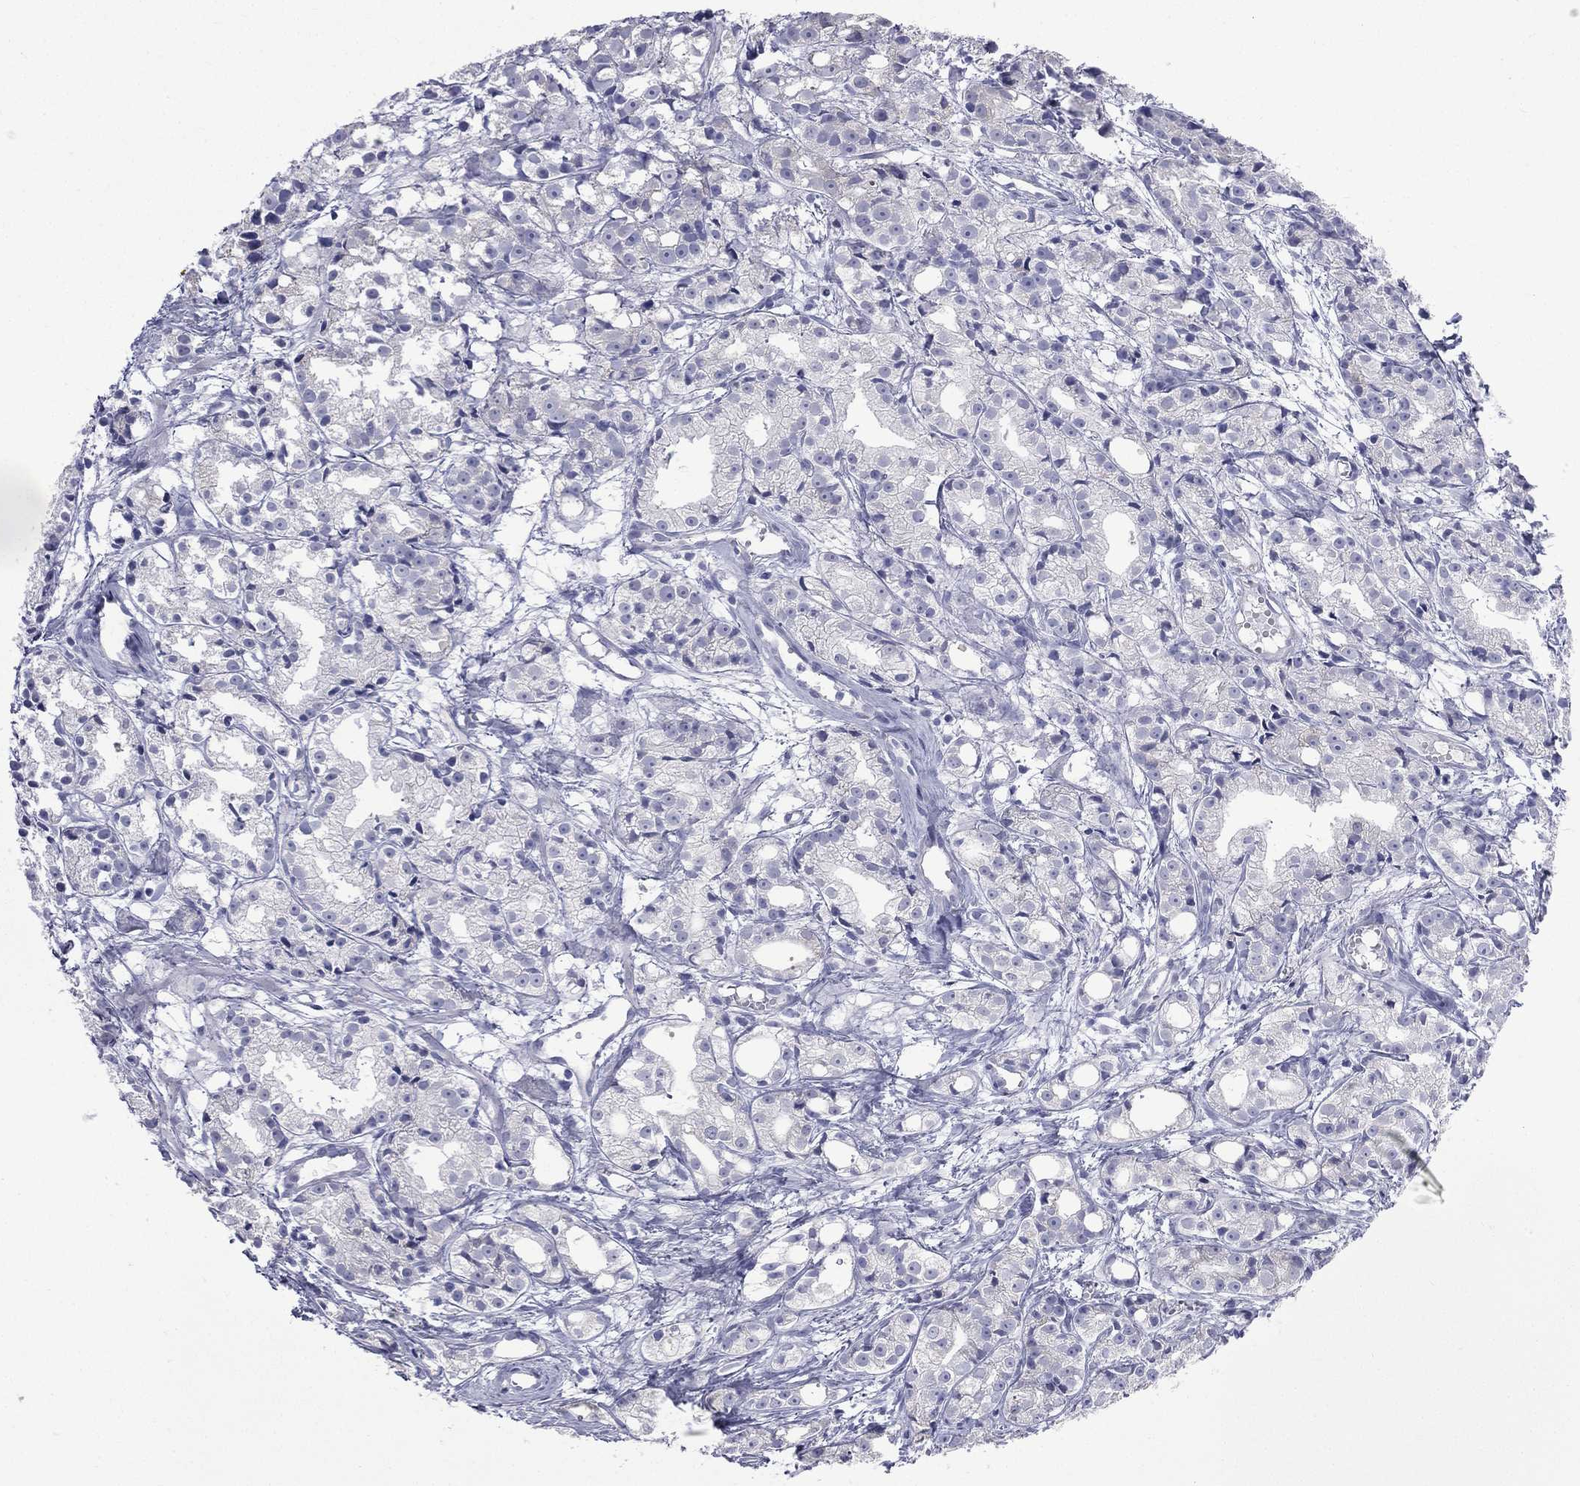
{"staining": {"intensity": "negative", "quantity": "none", "location": "none"}, "tissue": "prostate cancer", "cell_type": "Tumor cells", "image_type": "cancer", "snomed": [{"axis": "morphology", "description": "Adenocarcinoma, Medium grade"}, {"axis": "topography", "description": "Prostate"}], "caption": "Prostate cancer (medium-grade adenocarcinoma) was stained to show a protein in brown. There is no significant staining in tumor cells.", "gene": "CES2", "patient": {"sex": "male", "age": 74}}